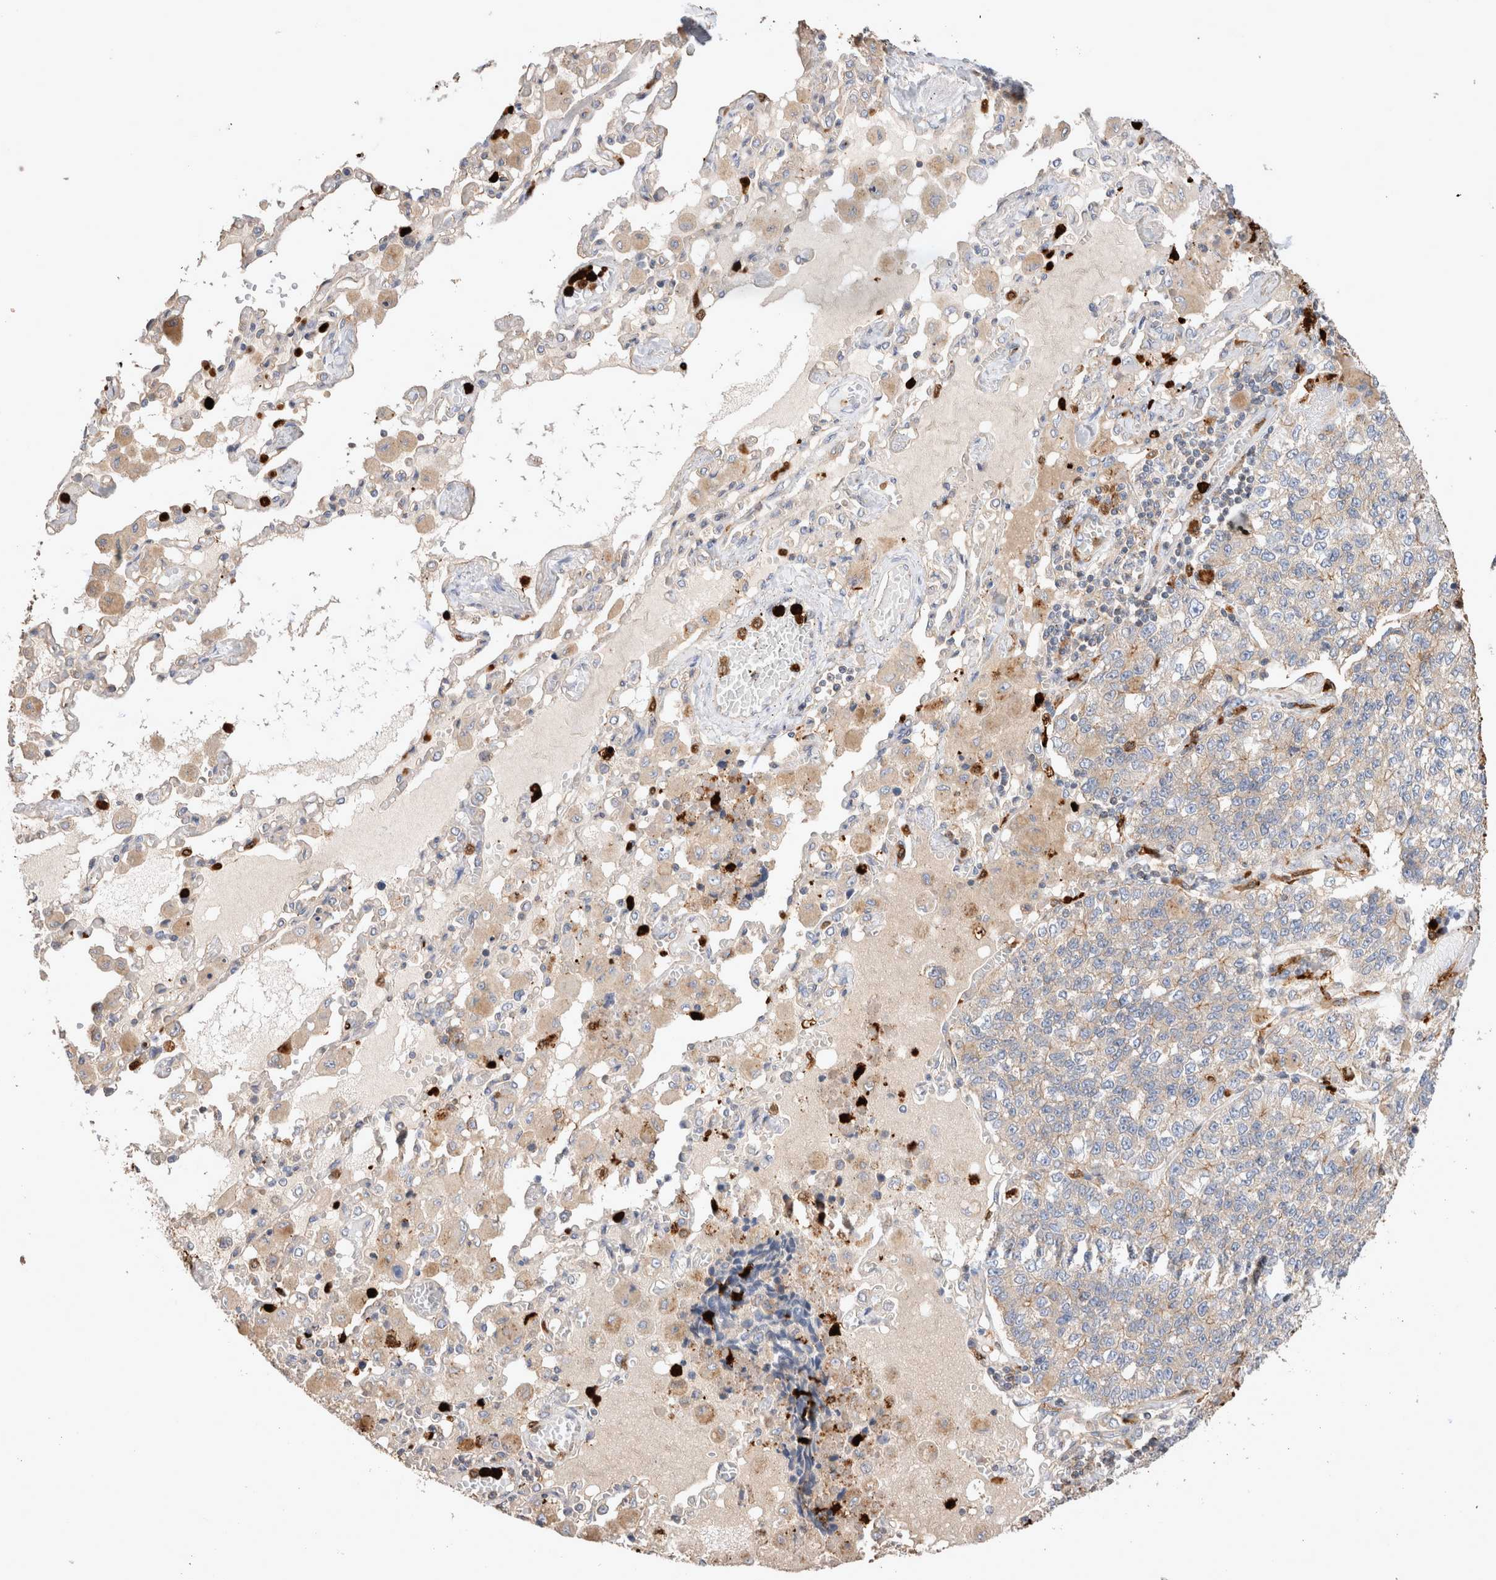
{"staining": {"intensity": "weak", "quantity": ">75%", "location": "cytoplasmic/membranous"}, "tissue": "lung cancer", "cell_type": "Tumor cells", "image_type": "cancer", "snomed": [{"axis": "morphology", "description": "Adenocarcinoma, NOS"}, {"axis": "topography", "description": "Lung"}], "caption": "Protein staining of lung adenocarcinoma tissue displays weak cytoplasmic/membranous expression in approximately >75% of tumor cells.", "gene": "NXT2", "patient": {"sex": "male", "age": 49}}